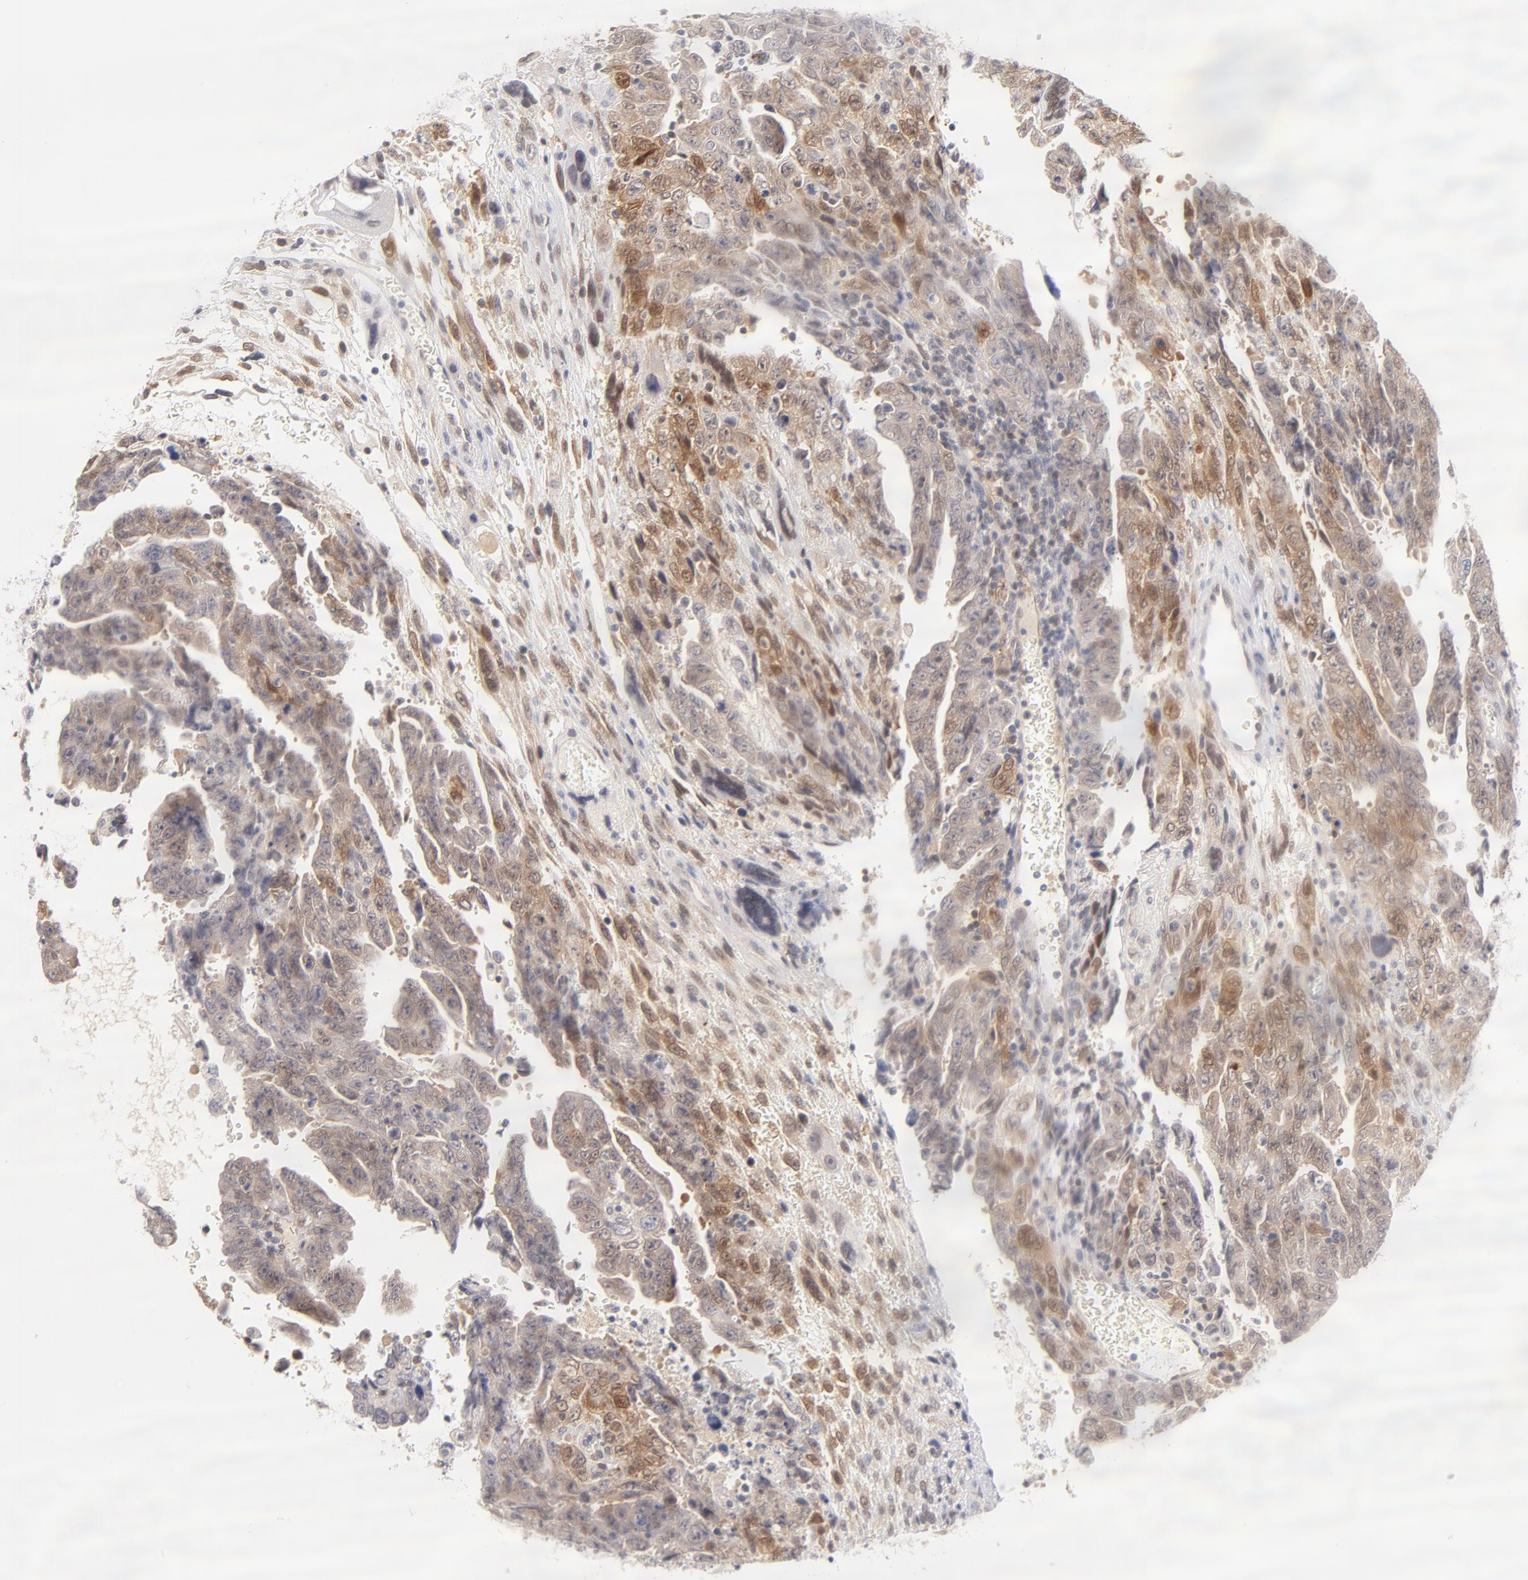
{"staining": {"intensity": "weak", "quantity": ">75%", "location": "cytoplasmic/membranous"}, "tissue": "testis cancer", "cell_type": "Tumor cells", "image_type": "cancer", "snomed": [{"axis": "morphology", "description": "Carcinoma, Embryonal, NOS"}, {"axis": "topography", "description": "Testis"}], "caption": "DAB immunohistochemical staining of testis cancer (embryonal carcinoma) reveals weak cytoplasmic/membranous protein expression in approximately >75% of tumor cells.", "gene": "CASP6", "patient": {"sex": "male", "age": 28}}